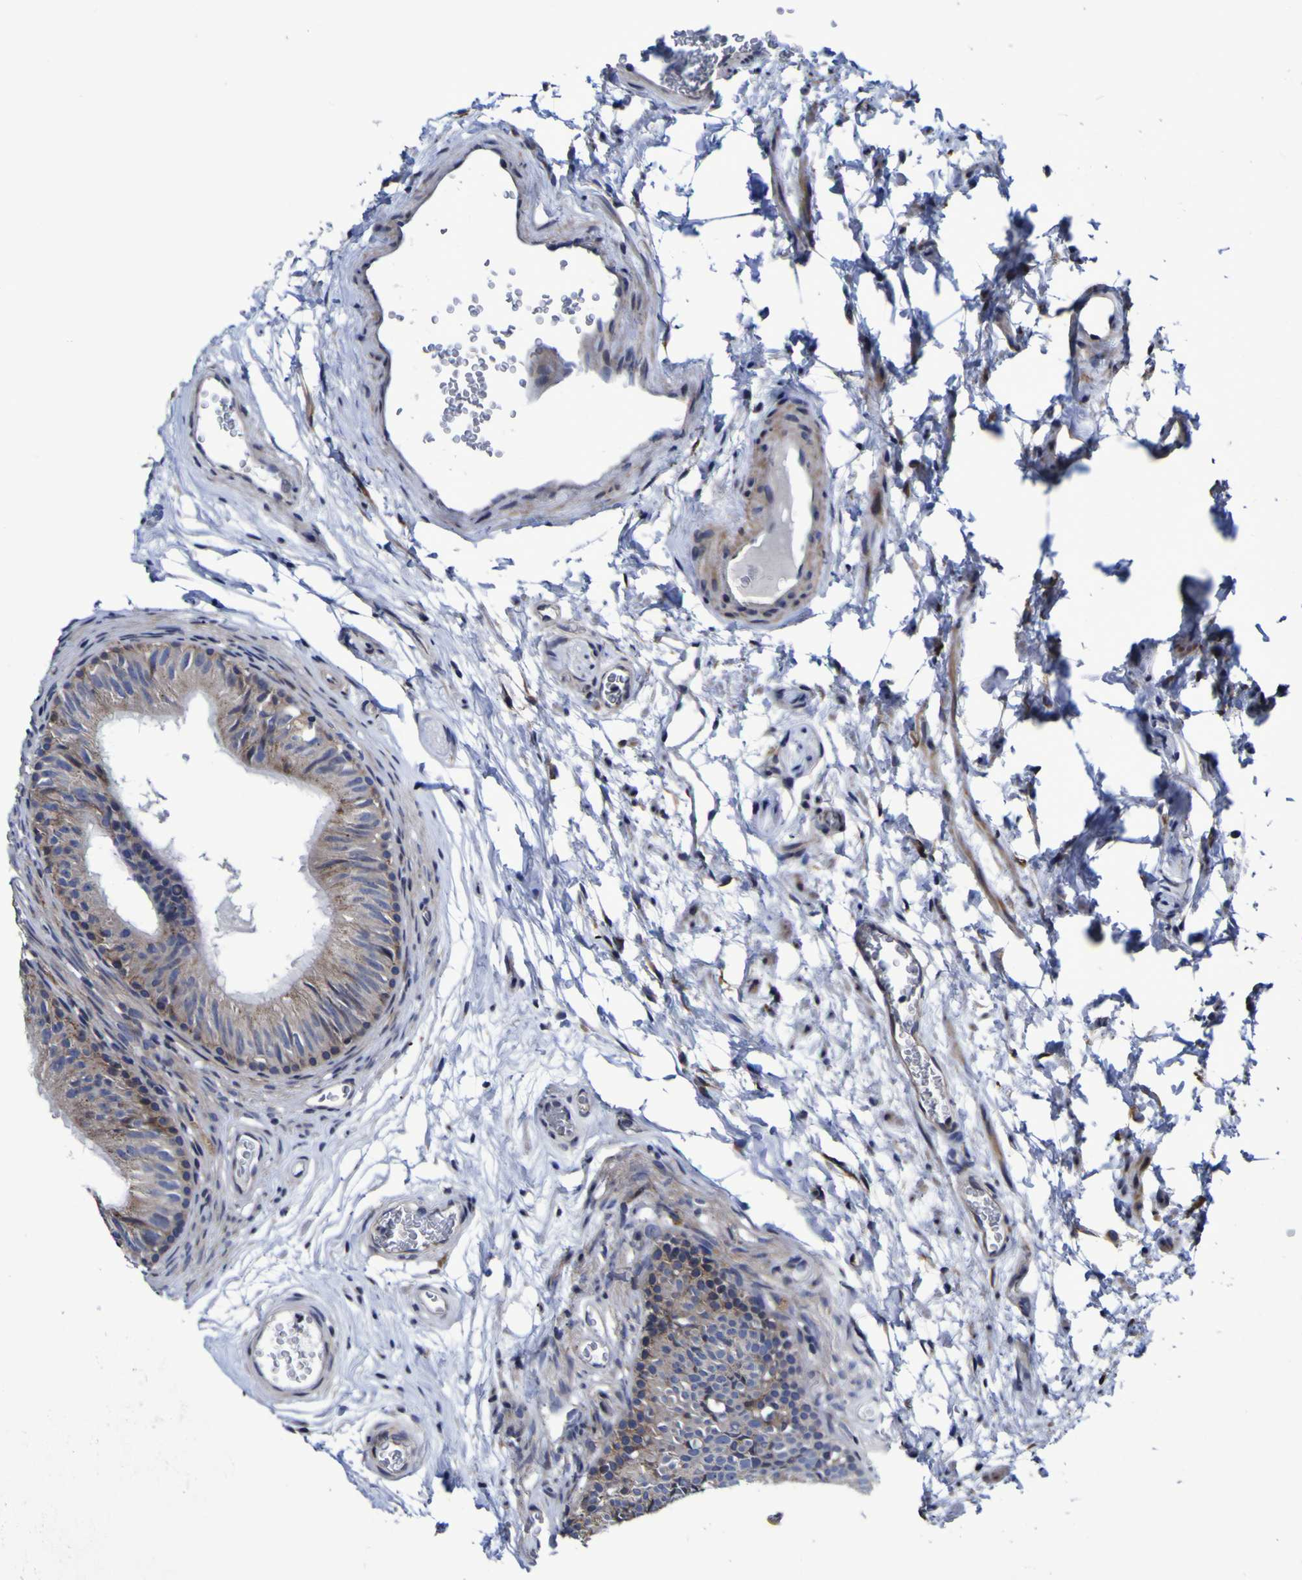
{"staining": {"intensity": "weak", "quantity": ">75%", "location": "cytoplasmic/membranous"}, "tissue": "epididymis", "cell_type": "Glandular cells", "image_type": "normal", "snomed": [{"axis": "morphology", "description": "Normal tissue, NOS"}, {"axis": "topography", "description": "Epididymis"}], "caption": "This micrograph exhibits immunohistochemistry (IHC) staining of unremarkable human epididymis, with low weak cytoplasmic/membranous positivity in about >75% of glandular cells.", "gene": "P3H1", "patient": {"sex": "male", "age": 36}}